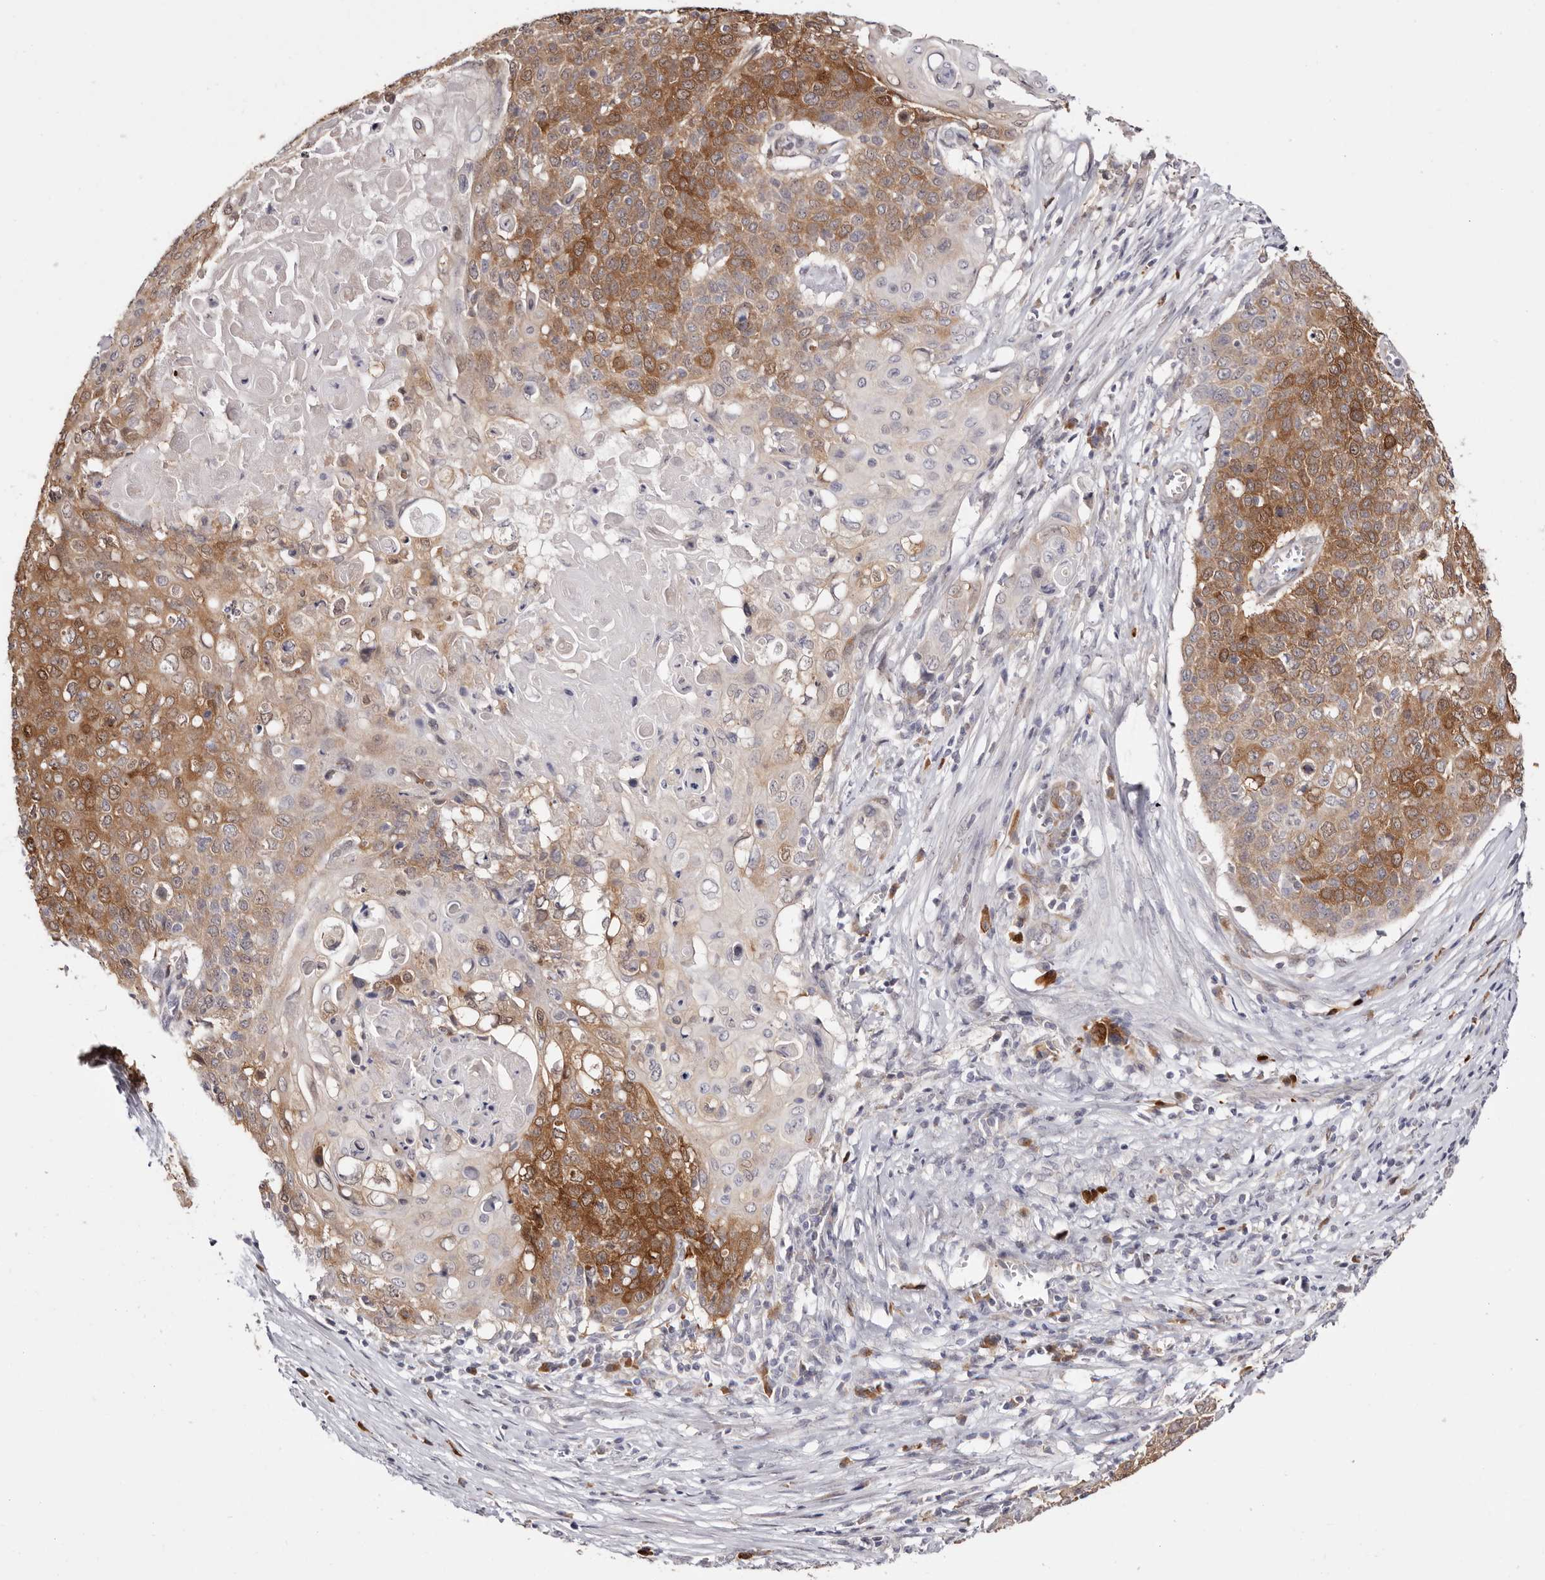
{"staining": {"intensity": "moderate", "quantity": ">75%", "location": "cytoplasmic/membranous"}, "tissue": "cervical cancer", "cell_type": "Tumor cells", "image_type": "cancer", "snomed": [{"axis": "morphology", "description": "Squamous cell carcinoma, NOS"}, {"axis": "topography", "description": "Cervix"}], "caption": "Protein expression by immunohistochemistry demonstrates moderate cytoplasmic/membranous staining in approximately >75% of tumor cells in squamous cell carcinoma (cervical). (DAB (3,3'-diaminobenzidine) = brown stain, brightfield microscopy at high magnification).", "gene": "GFOD1", "patient": {"sex": "female", "age": 39}}